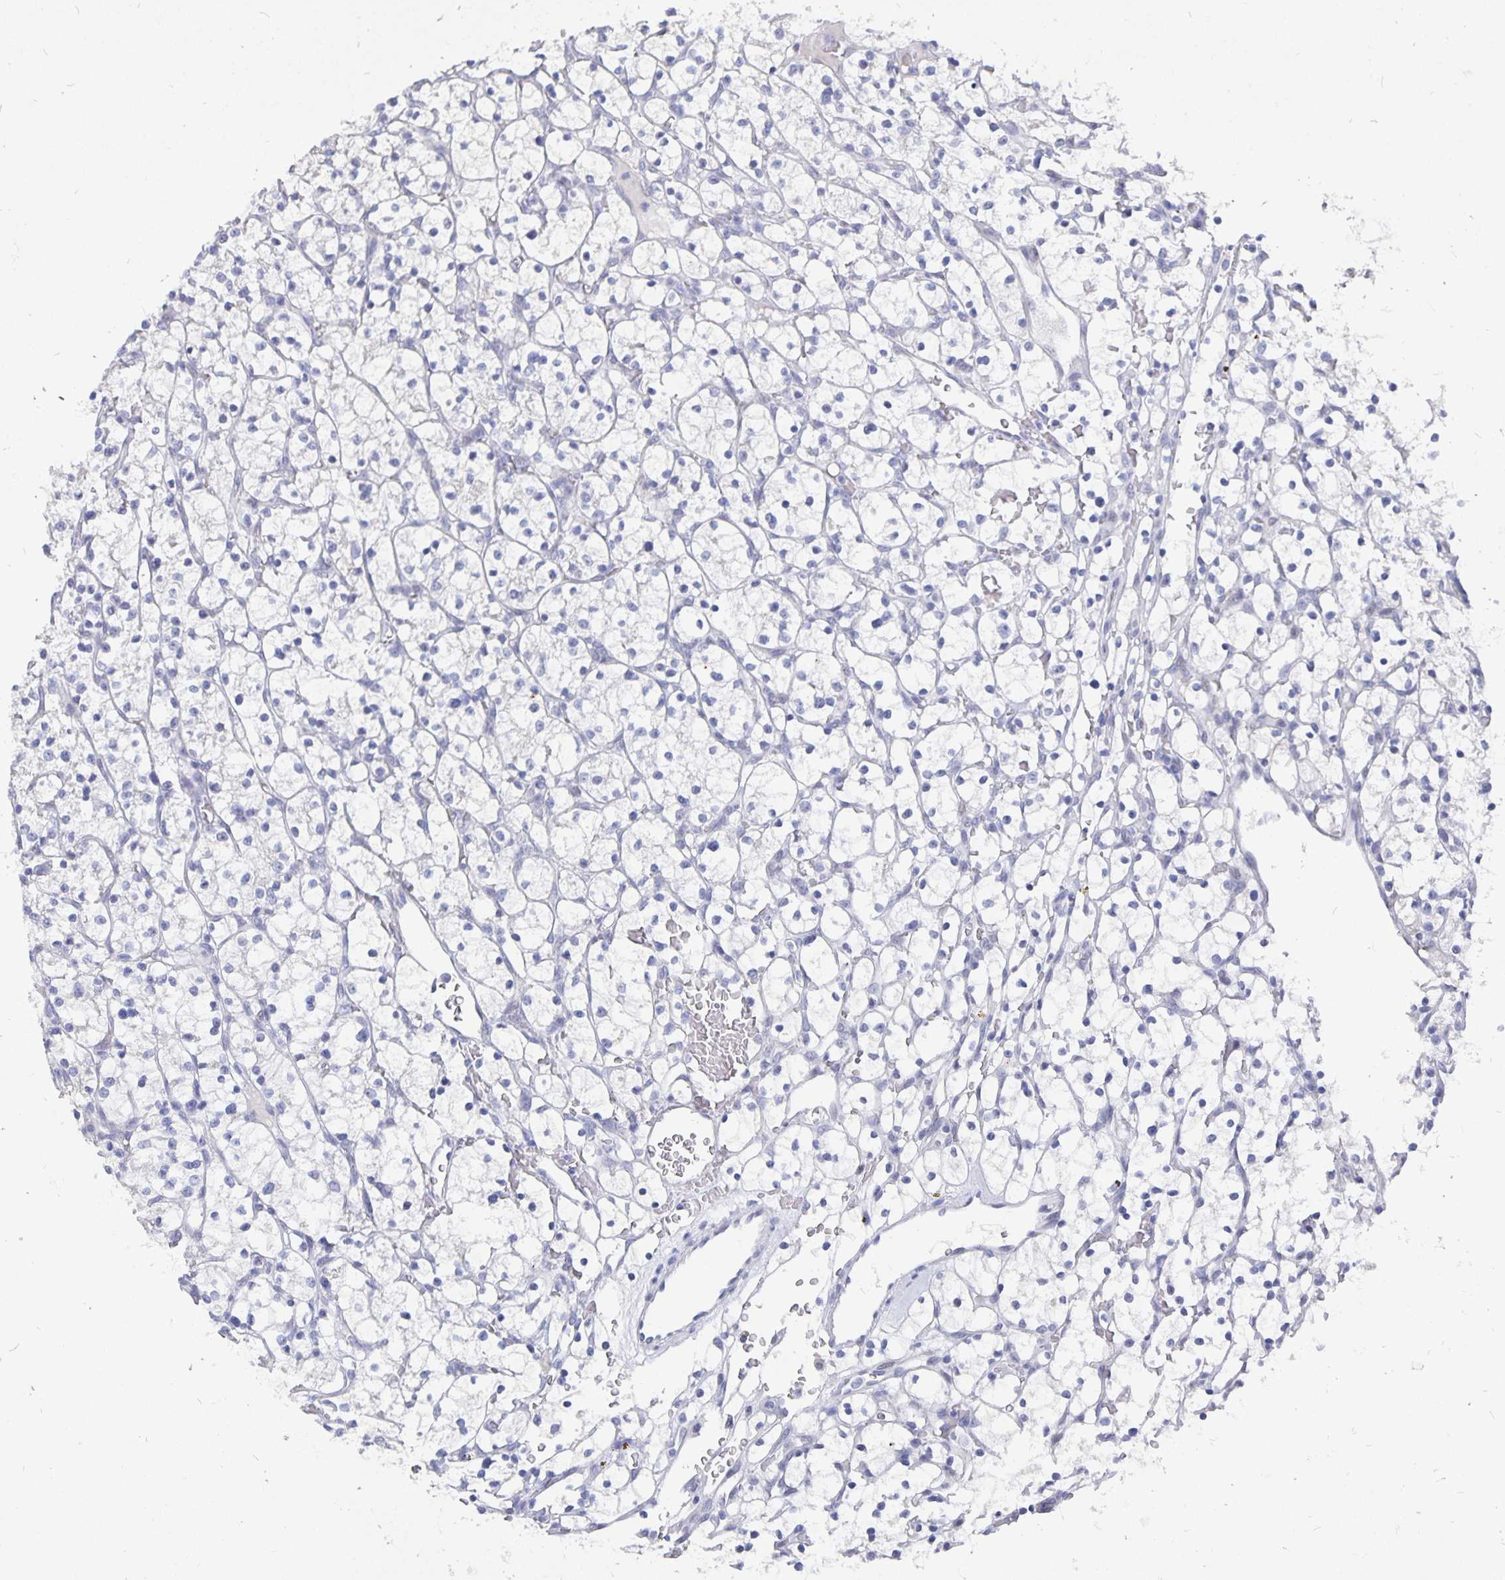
{"staining": {"intensity": "negative", "quantity": "none", "location": "none"}, "tissue": "renal cancer", "cell_type": "Tumor cells", "image_type": "cancer", "snomed": [{"axis": "morphology", "description": "Adenocarcinoma, NOS"}, {"axis": "topography", "description": "Kidney"}], "caption": "Protein analysis of adenocarcinoma (renal) exhibits no significant staining in tumor cells.", "gene": "SMOC1", "patient": {"sex": "female", "age": 64}}